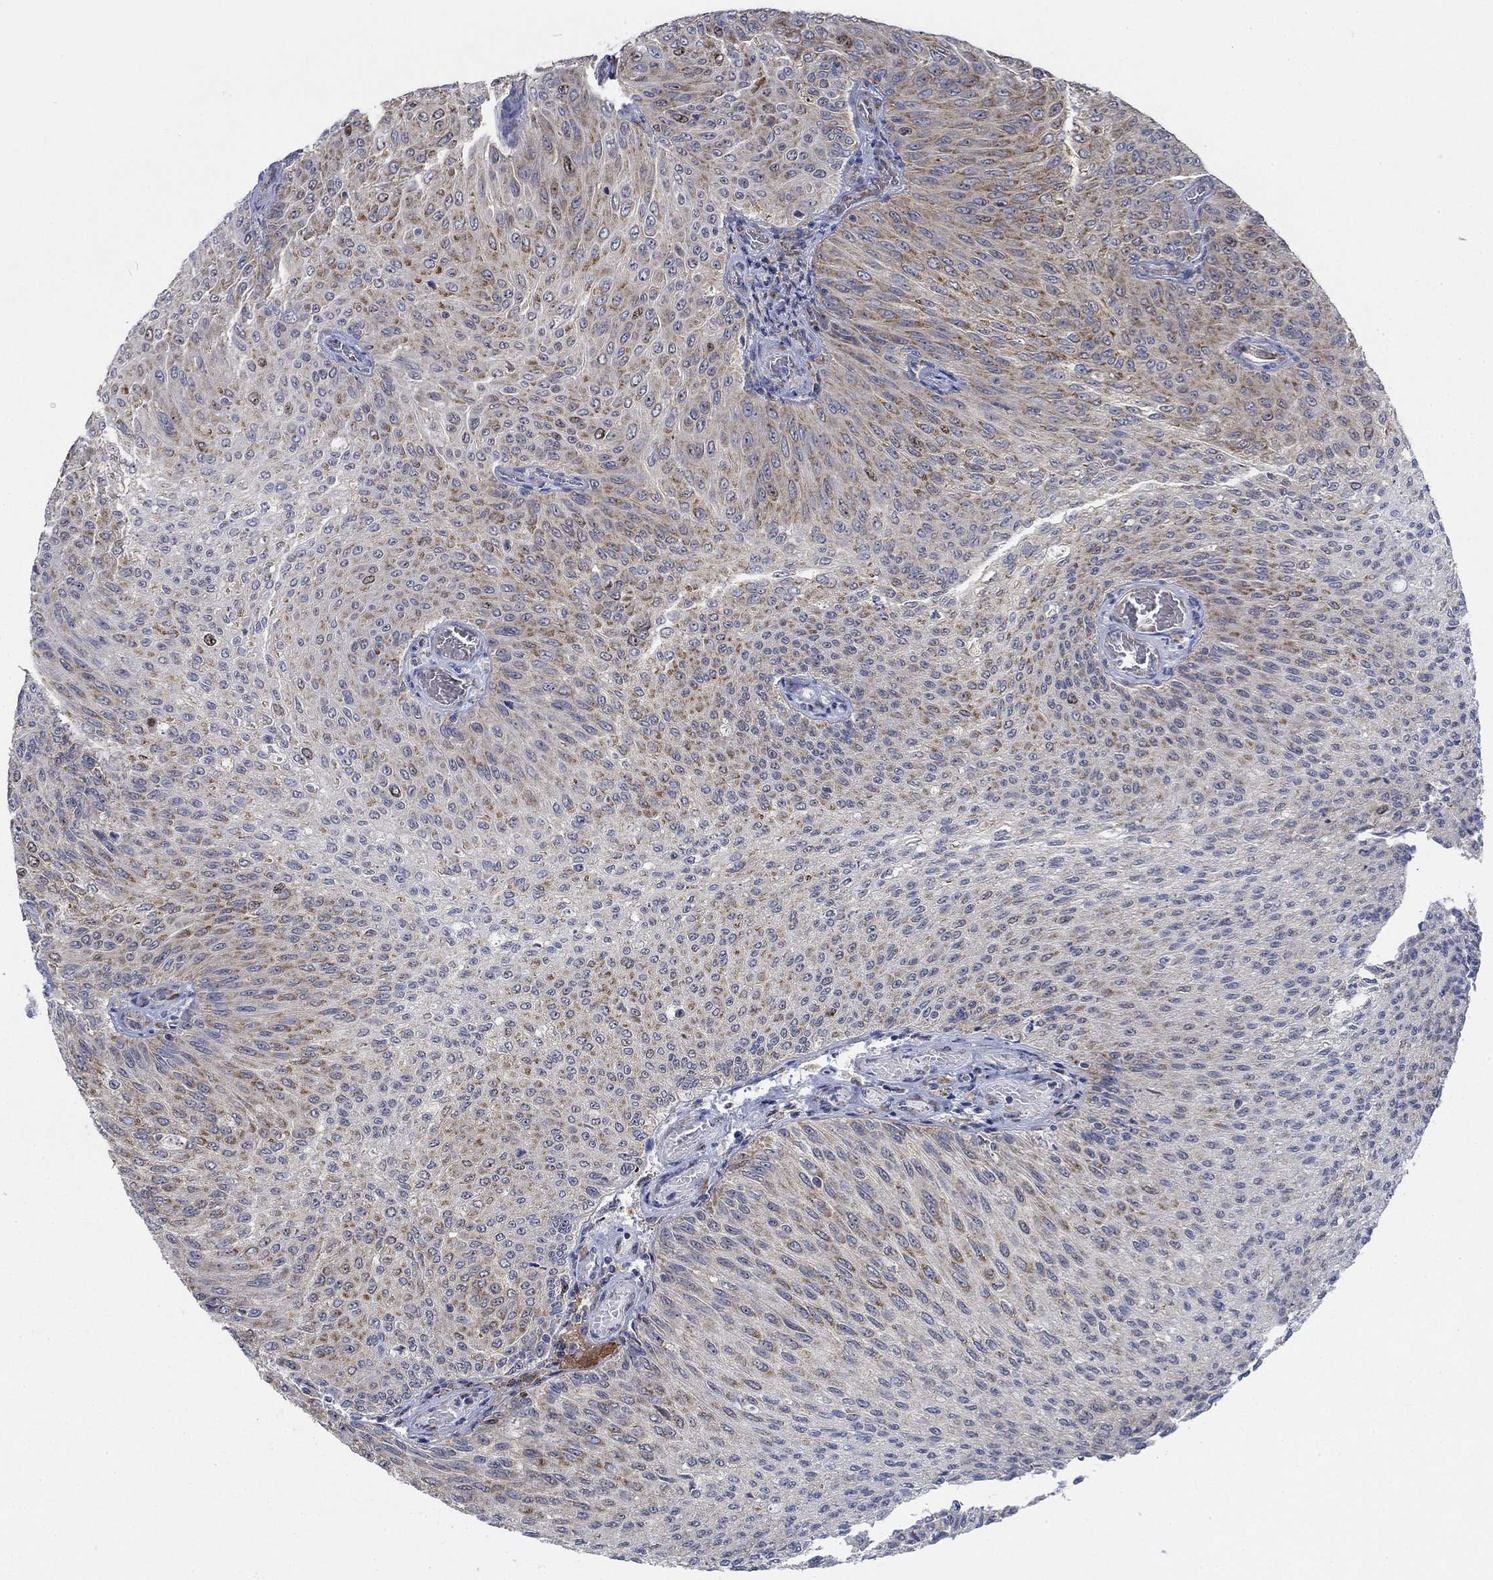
{"staining": {"intensity": "weak", "quantity": "25%-75%", "location": "cytoplasmic/membranous"}, "tissue": "urothelial cancer", "cell_type": "Tumor cells", "image_type": "cancer", "snomed": [{"axis": "morphology", "description": "Urothelial carcinoma, Low grade"}, {"axis": "topography", "description": "Ureter, NOS"}, {"axis": "topography", "description": "Urinary bladder"}], "caption": "Weak cytoplasmic/membranous protein staining is identified in about 25%-75% of tumor cells in urothelial cancer.", "gene": "MMP24", "patient": {"sex": "male", "age": 78}}